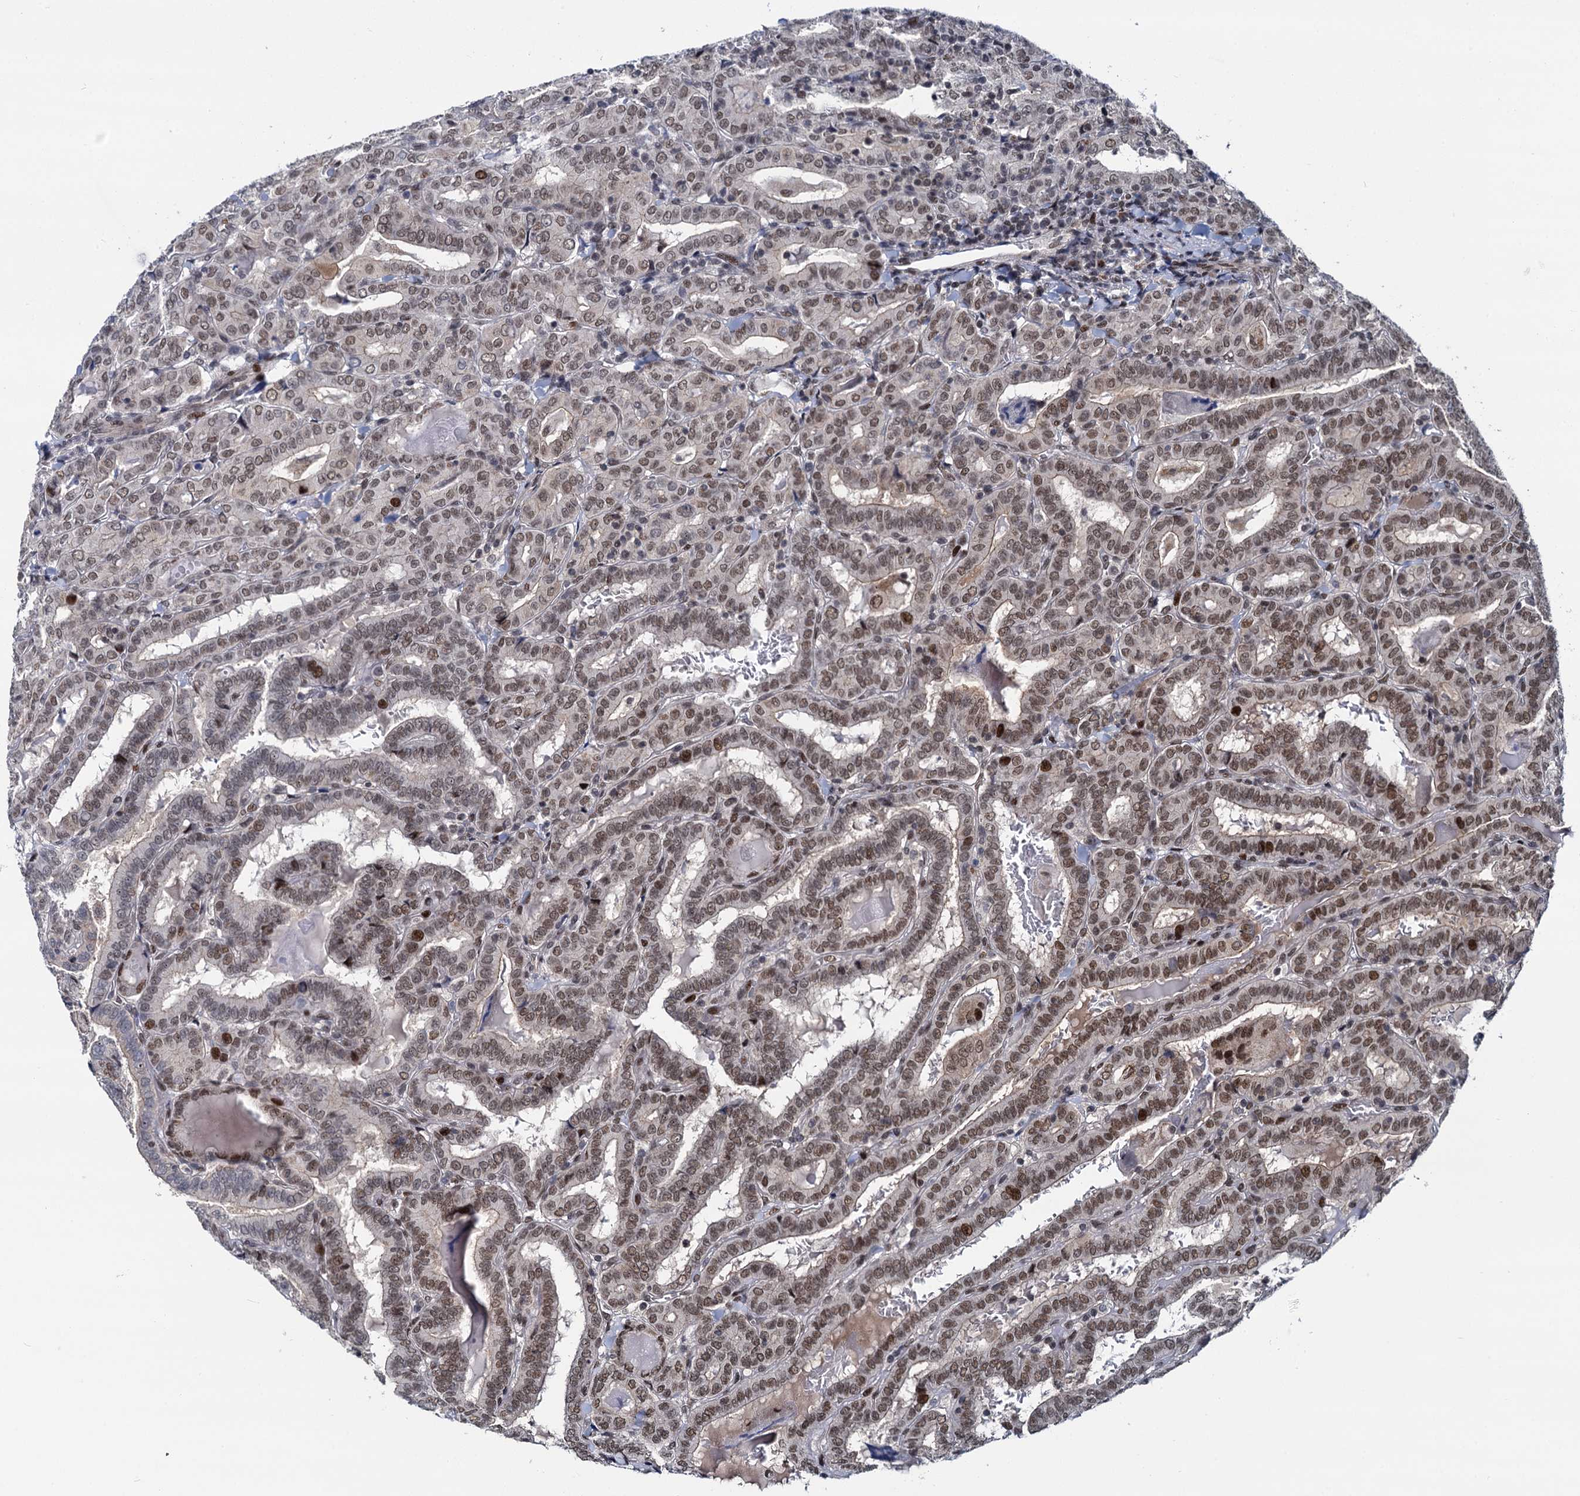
{"staining": {"intensity": "moderate", "quantity": ">75%", "location": "nuclear"}, "tissue": "thyroid cancer", "cell_type": "Tumor cells", "image_type": "cancer", "snomed": [{"axis": "morphology", "description": "Papillary adenocarcinoma, NOS"}, {"axis": "topography", "description": "Thyroid gland"}], "caption": "Tumor cells exhibit medium levels of moderate nuclear positivity in about >75% of cells in thyroid papillary adenocarcinoma.", "gene": "RUFY2", "patient": {"sex": "female", "age": 72}}